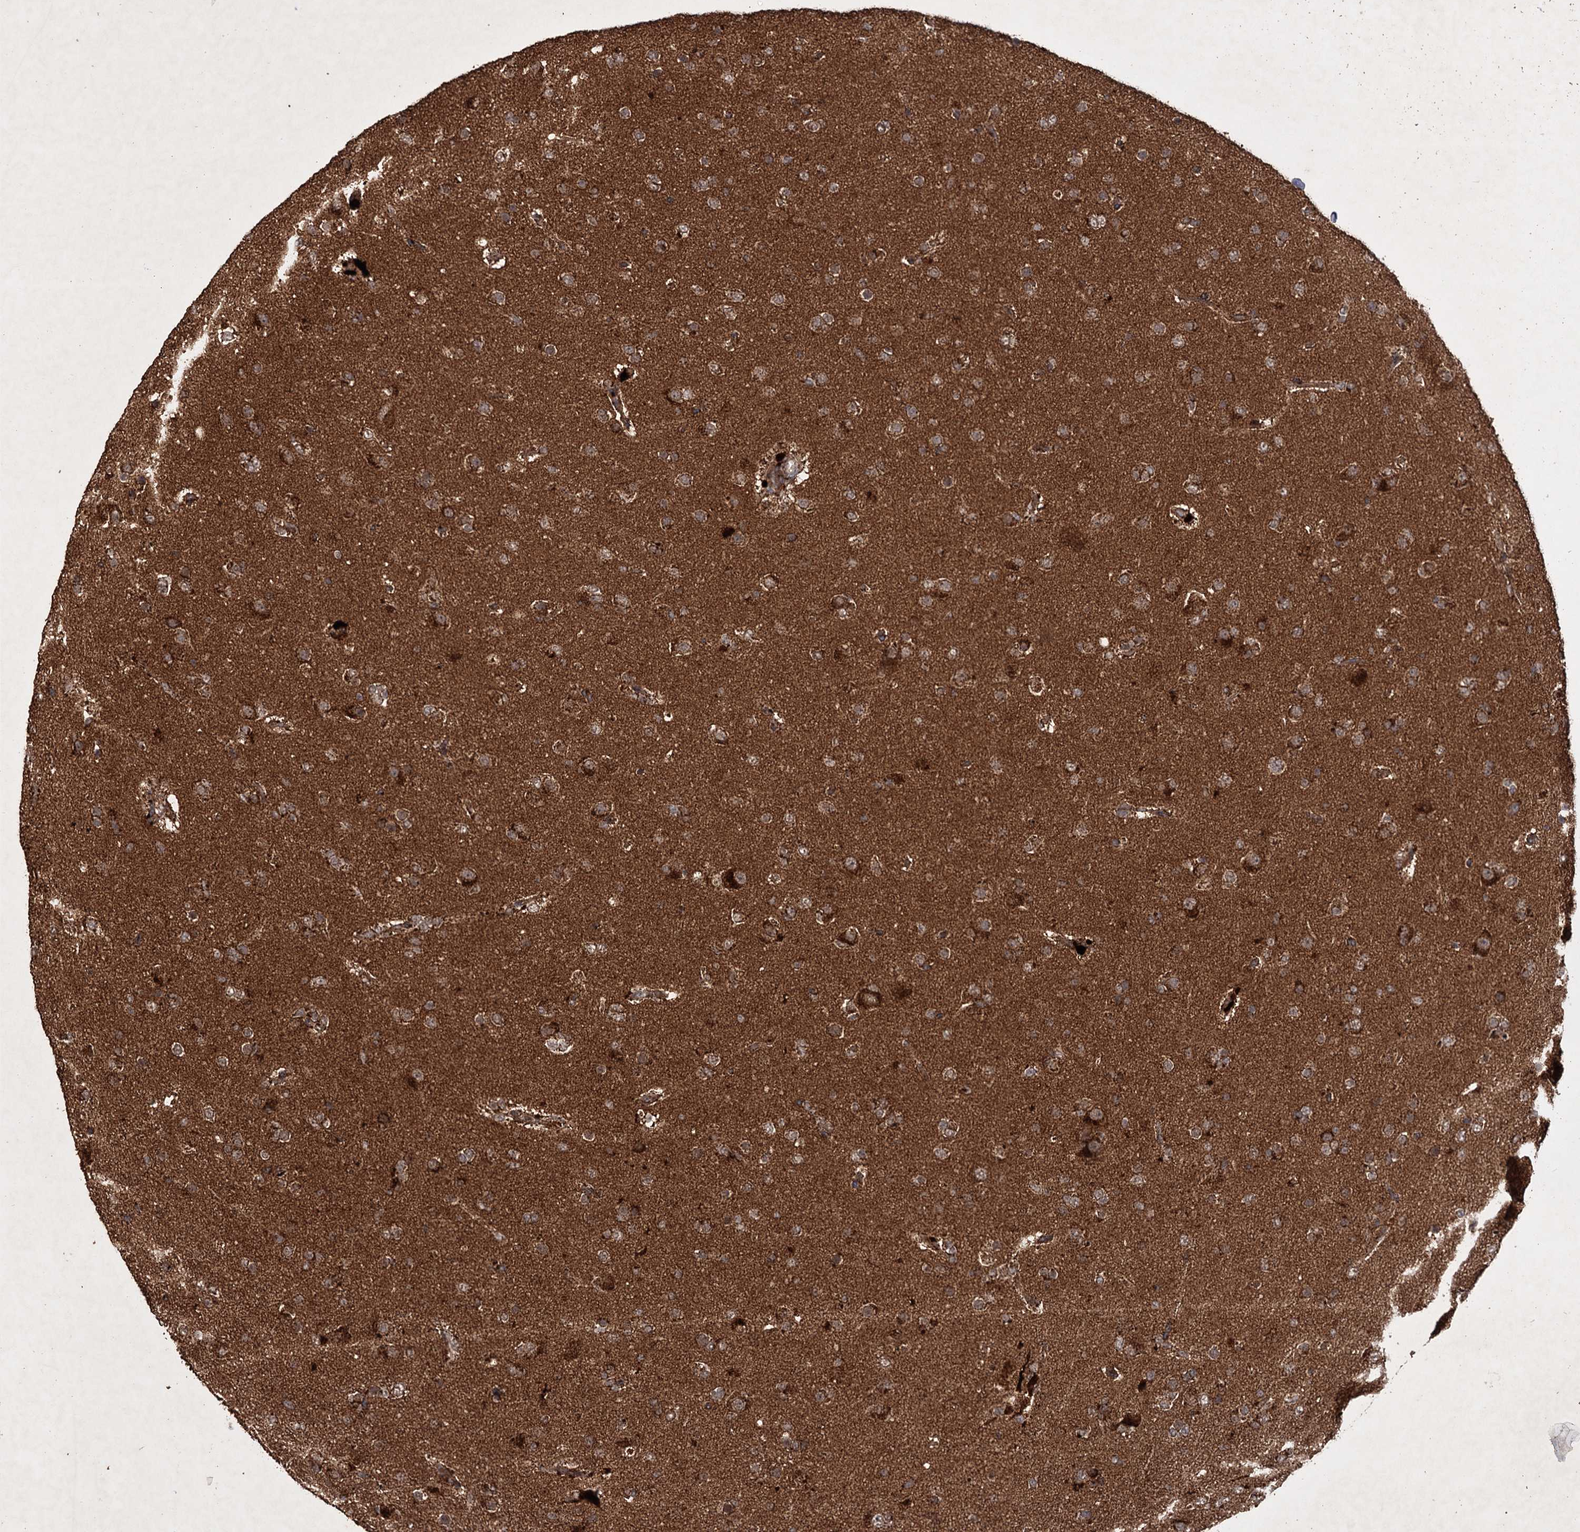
{"staining": {"intensity": "moderate", "quantity": ">75%", "location": "cytoplasmic/membranous"}, "tissue": "glioma", "cell_type": "Tumor cells", "image_type": "cancer", "snomed": [{"axis": "morphology", "description": "Glioma, malignant, Low grade"}, {"axis": "topography", "description": "Brain"}], "caption": "Human malignant glioma (low-grade) stained for a protein (brown) shows moderate cytoplasmic/membranous positive expression in approximately >75% of tumor cells.", "gene": "IPO4", "patient": {"sex": "male", "age": 65}}